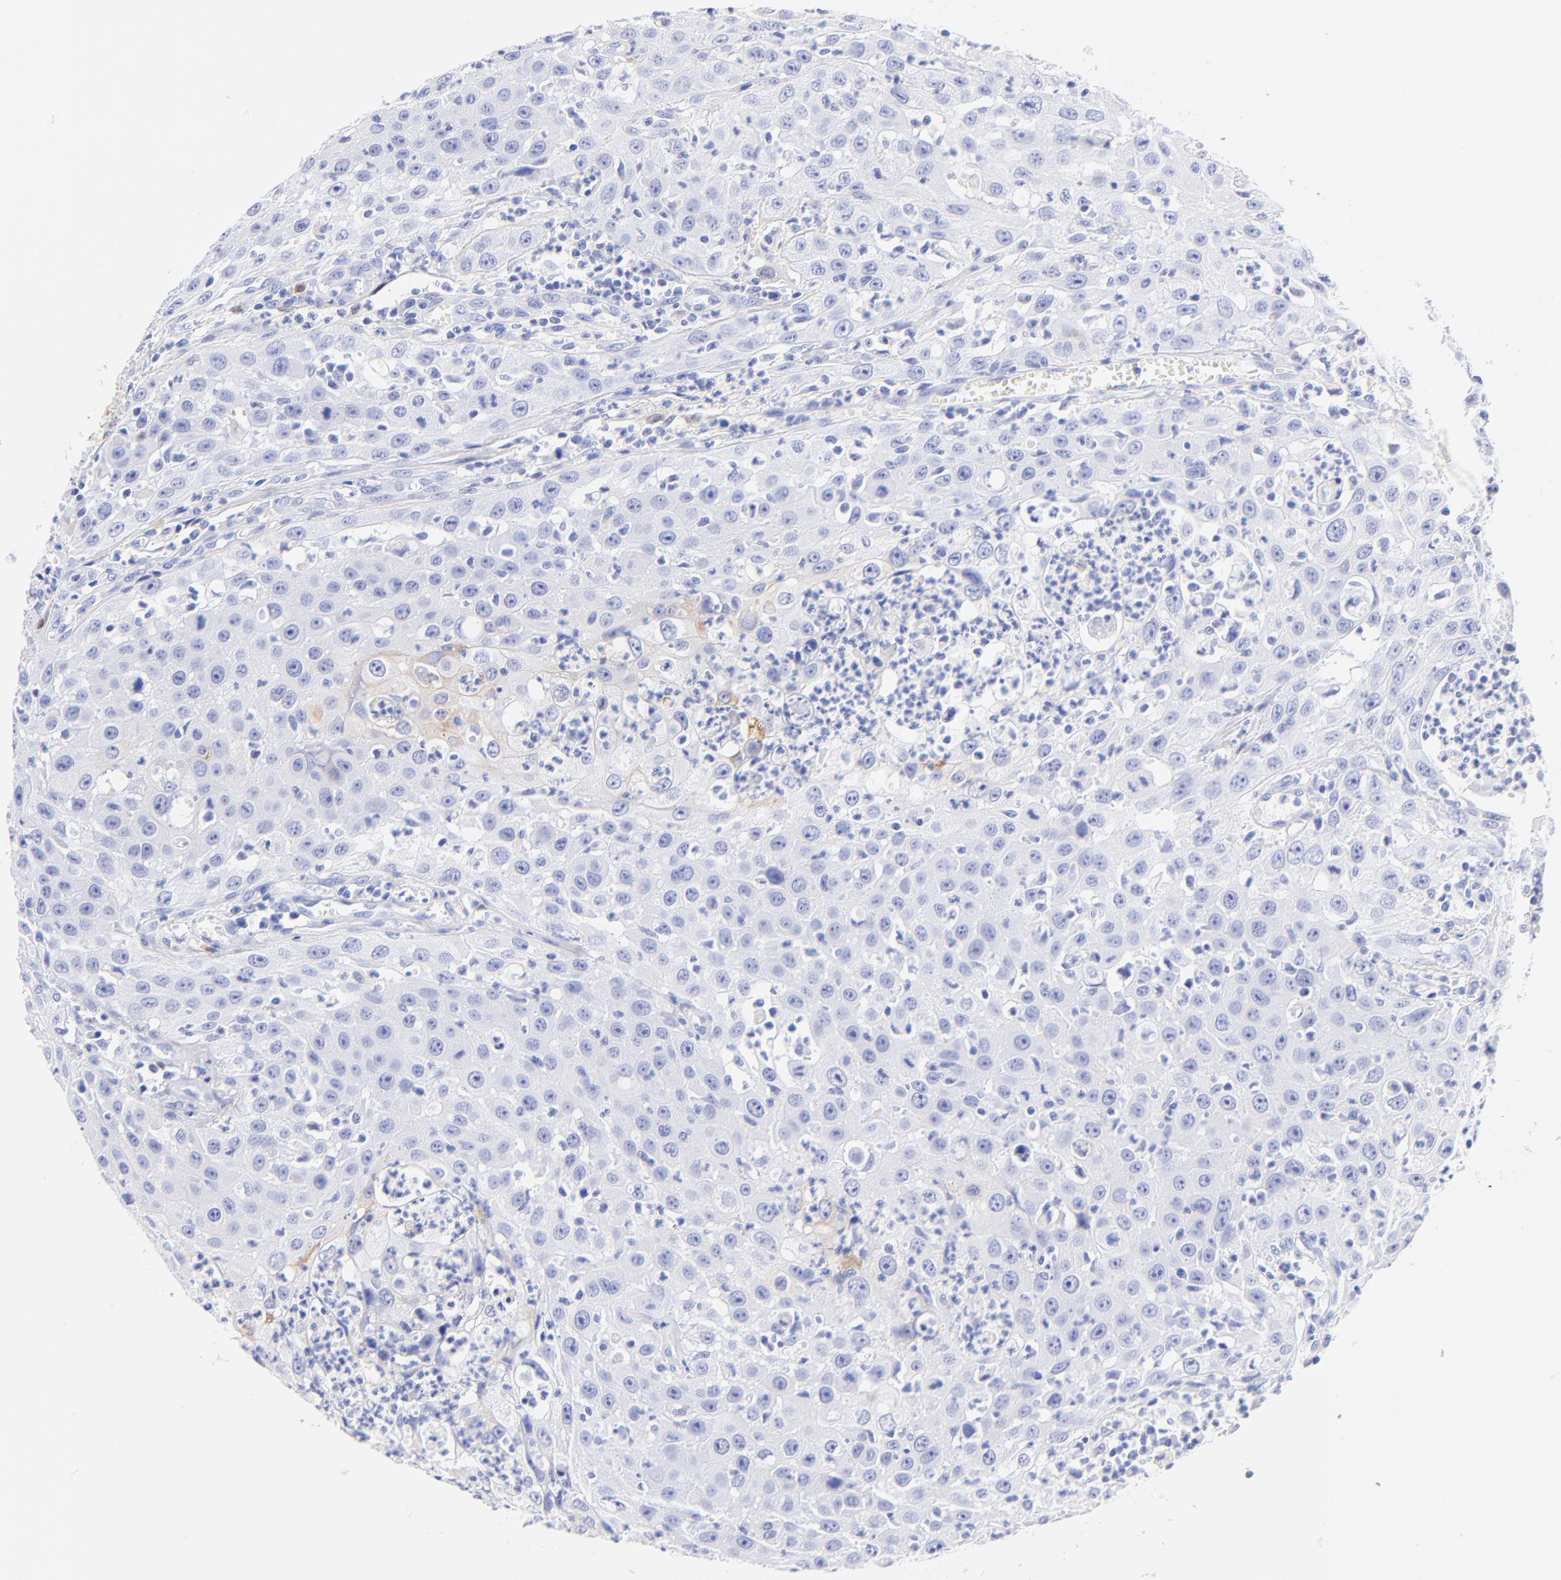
{"staining": {"intensity": "negative", "quantity": "none", "location": "none"}, "tissue": "urothelial cancer", "cell_type": "Tumor cells", "image_type": "cancer", "snomed": [{"axis": "morphology", "description": "Urothelial carcinoma, High grade"}, {"axis": "topography", "description": "Urinary bladder"}], "caption": "This histopathology image is of urothelial cancer stained with immunohistochemistry (IHC) to label a protein in brown with the nuclei are counter-stained blue. There is no positivity in tumor cells.", "gene": "ALDH1A1", "patient": {"sex": "male", "age": 66}}